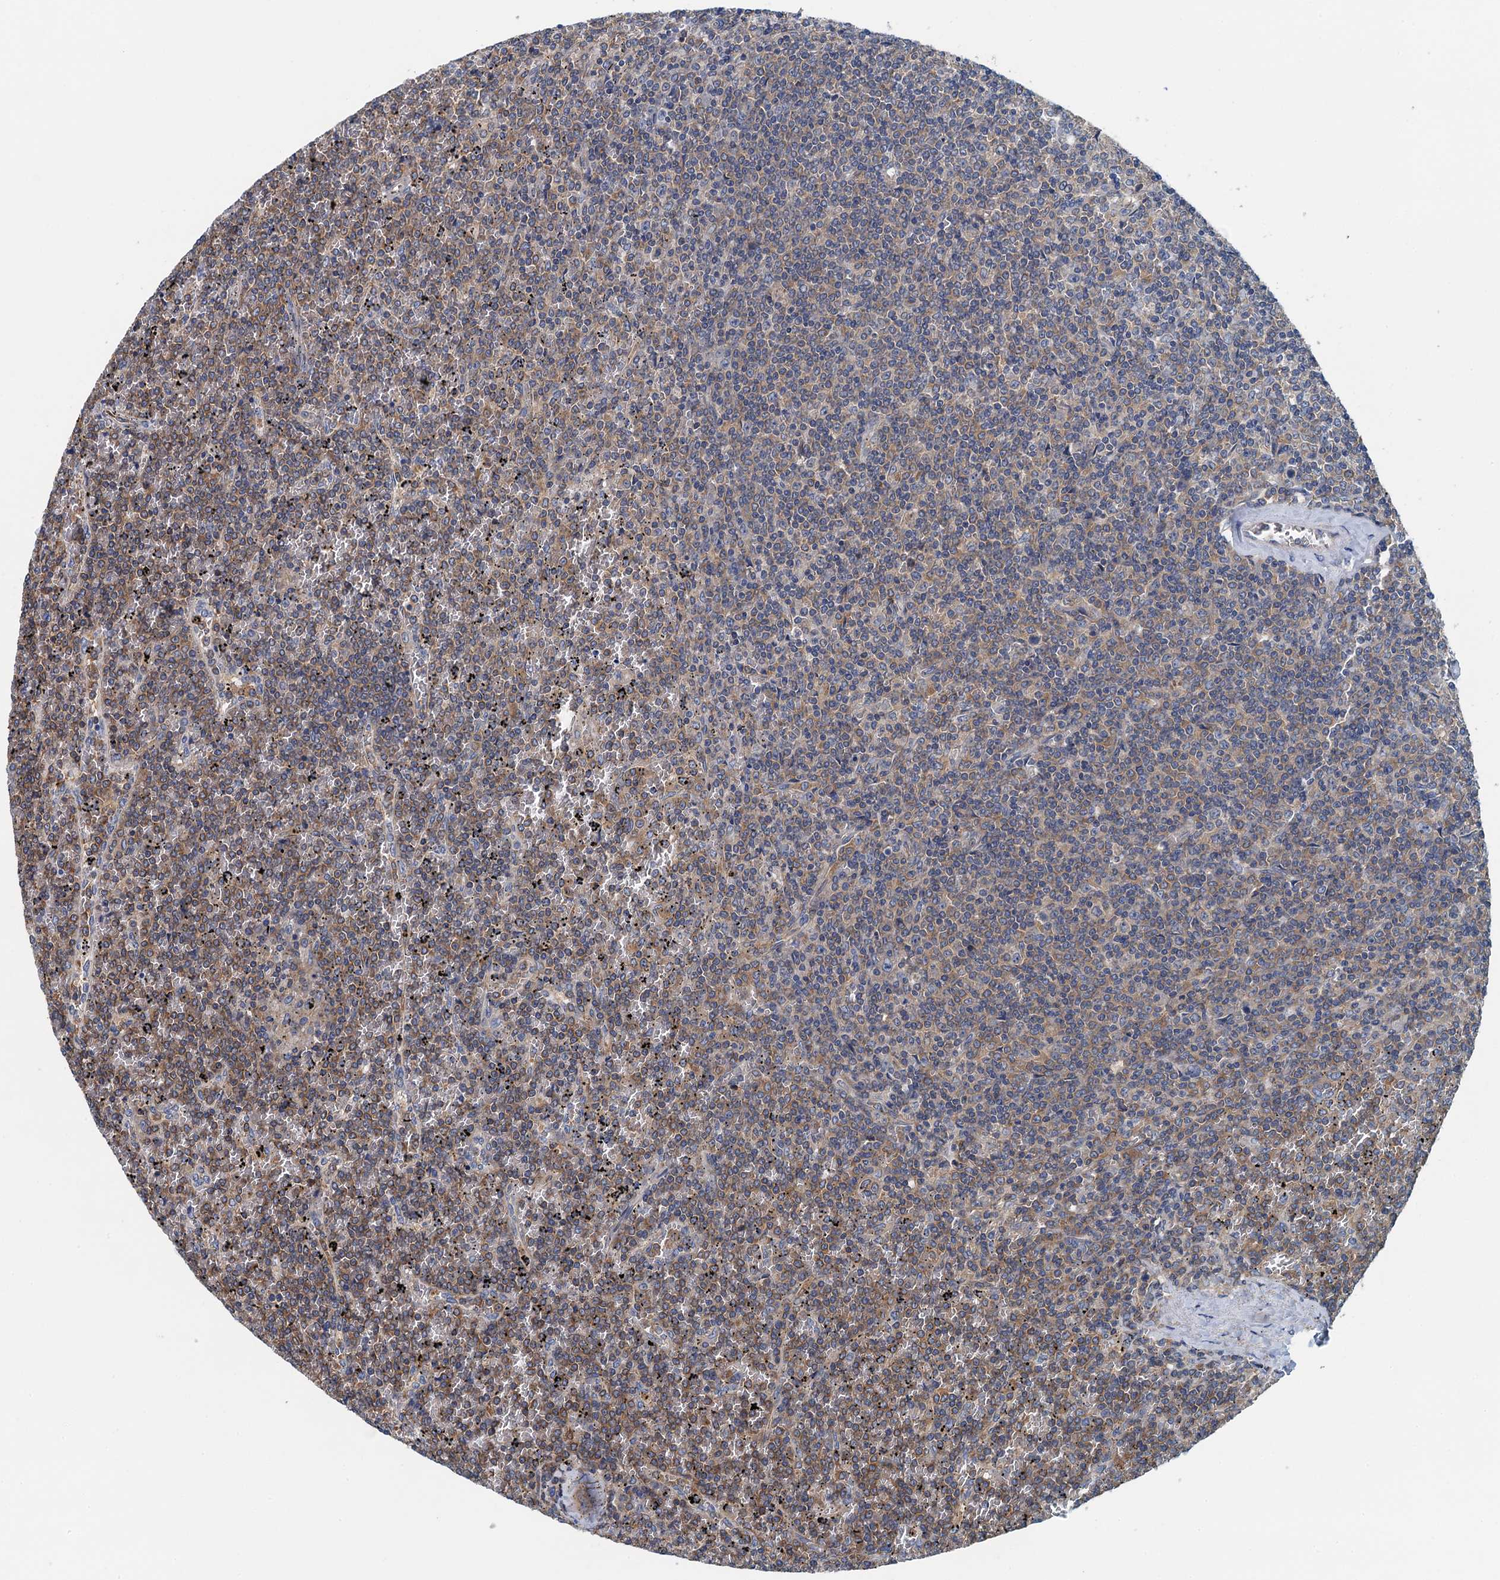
{"staining": {"intensity": "moderate", "quantity": "25%-75%", "location": "cytoplasmic/membranous"}, "tissue": "lymphoma", "cell_type": "Tumor cells", "image_type": "cancer", "snomed": [{"axis": "morphology", "description": "Malignant lymphoma, non-Hodgkin's type, Low grade"}, {"axis": "topography", "description": "Spleen"}], "caption": "Immunohistochemistry image of neoplastic tissue: malignant lymphoma, non-Hodgkin's type (low-grade) stained using immunohistochemistry exhibits medium levels of moderate protein expression localized specifically in the cytoplasmic/membranous of tumor cells, appearing as a cytoplasmic/membranous brown color.", "gene": "PPP1R14D", "patient": {"sex": "female", "age": 19}}